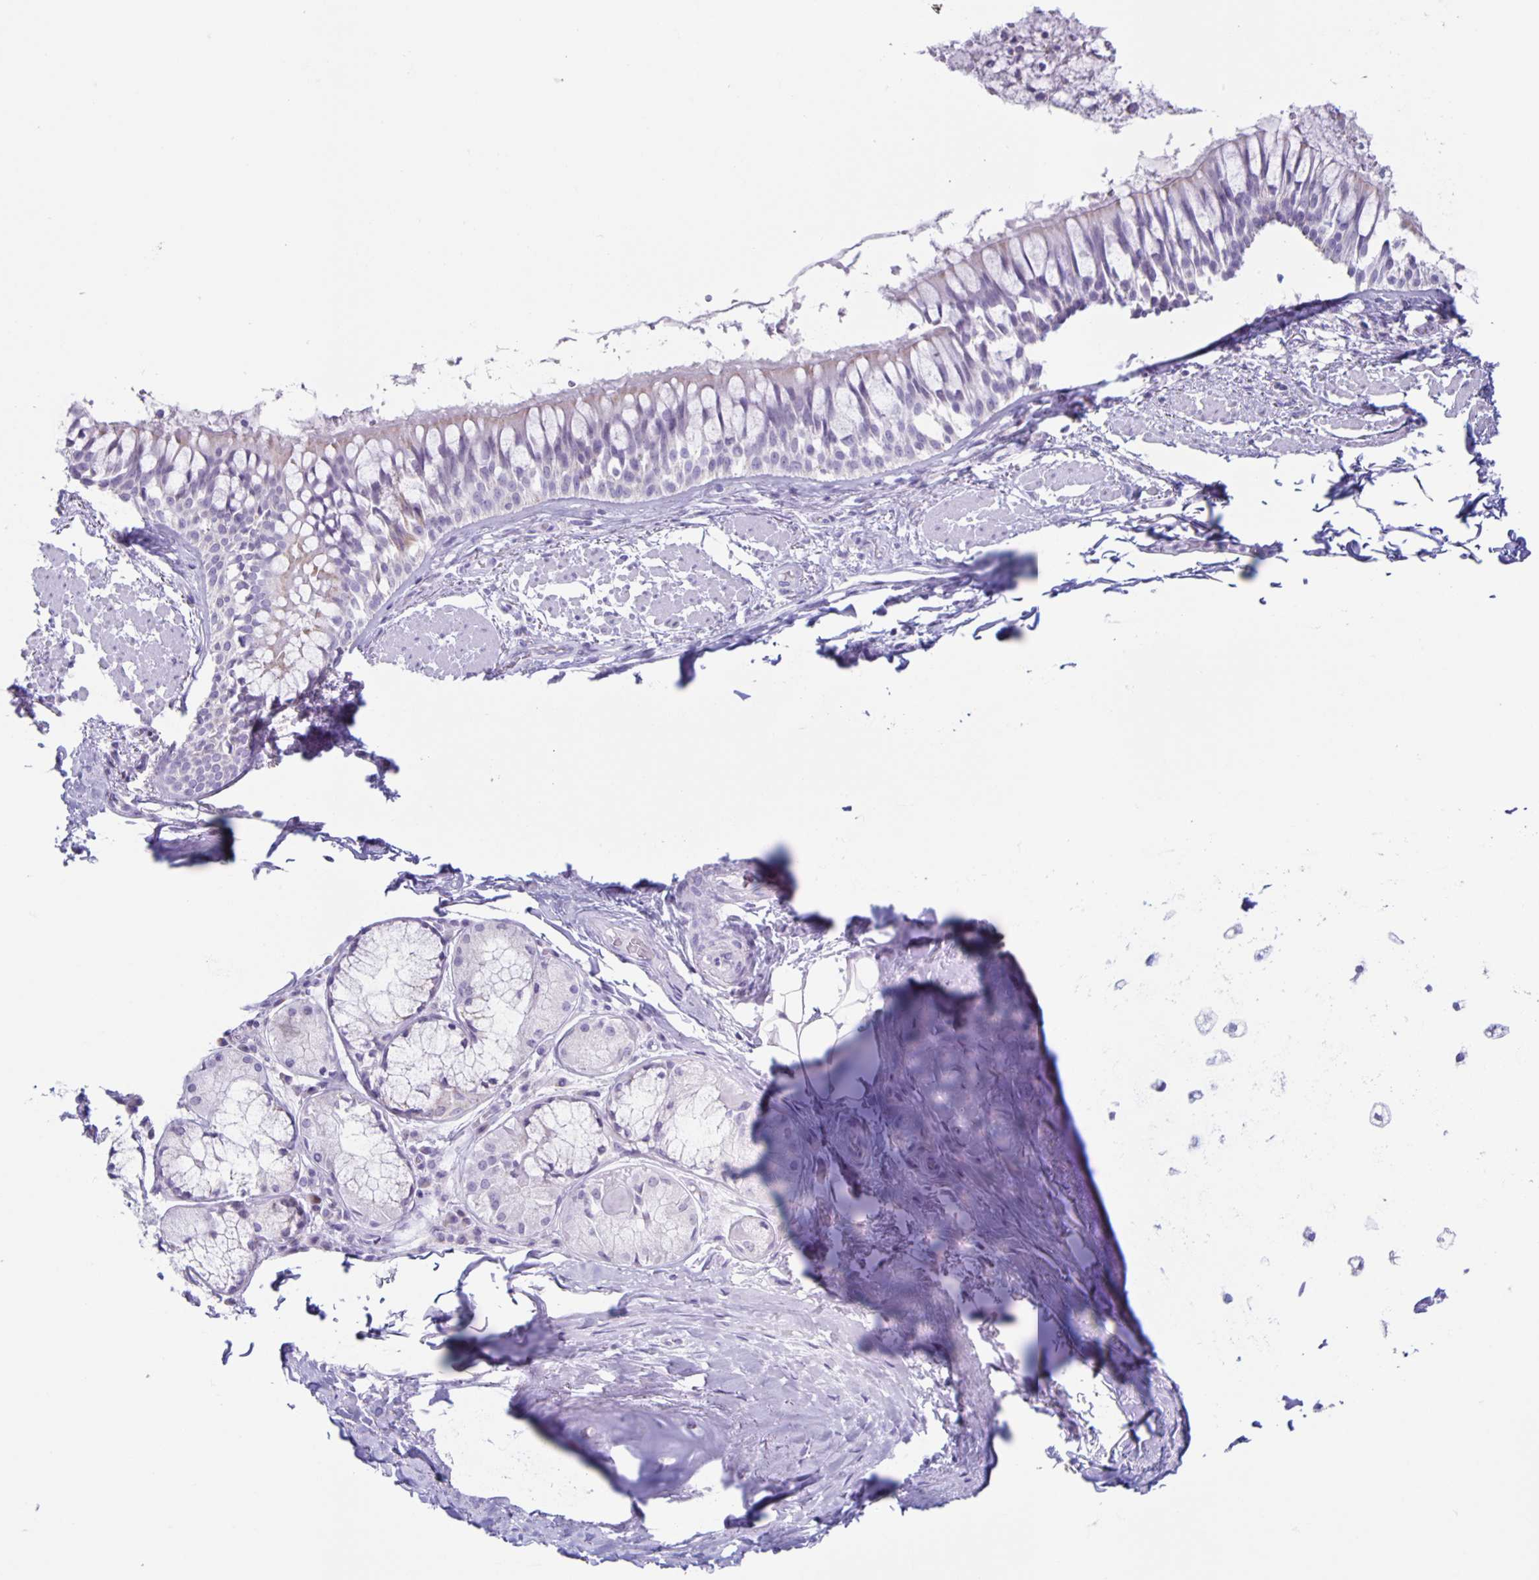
{"staining": {"intensity": "negative", "quantity": "none", "location": "none"}, "tissue": "adipose tissue", "cell_type": "Adipocytes", "image_type": "normal", "snomed": [{"axis": "morphology", "description": "Normal tissue, NOS"}, {"axis": "topography", "description": "Cartilage tissue"}, {"axis": "topography", "description": "Bronchus"}], "caption": "Histopathology image shows no significant protein expression in adipocytes of benign adipose tissue.", "gene": "CT45A10", "patient": {"sex": "male", "age": 64}}